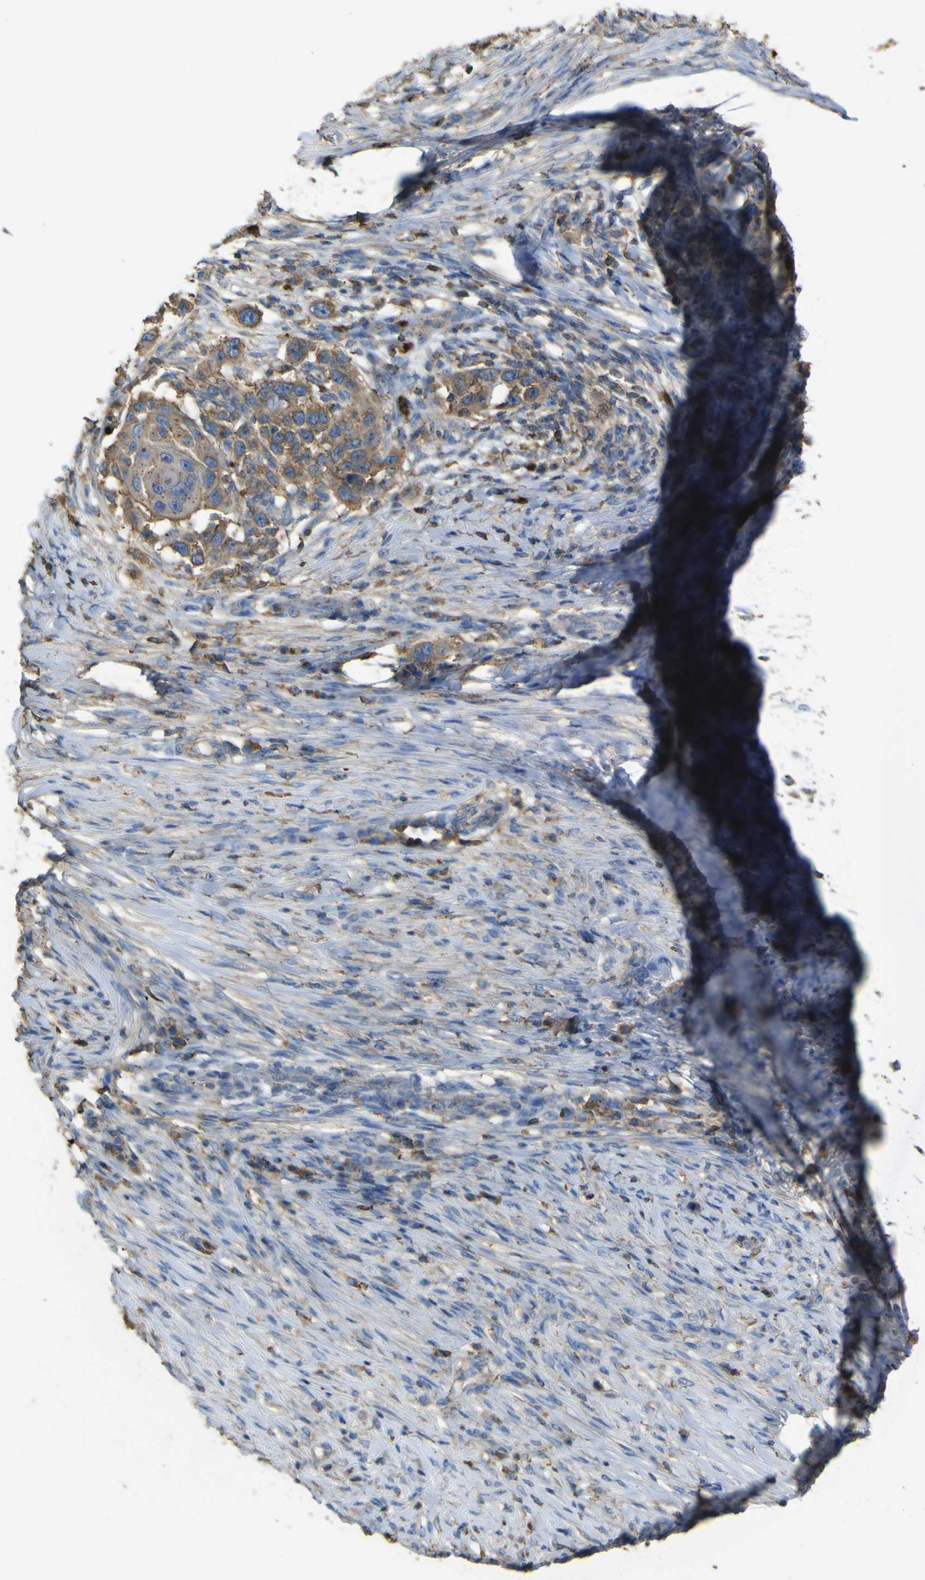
{"staining": {"intensity": "strong", "quantity": ">75%", "location": "cytoplasmic/membranous"}, "tissue": "skin cancer", "cell_type": "Tumor cells", "image_type": "cancer", "snomed": [{"axis": "morphology", "description": "Squamous cell carcinoma, NOS"}, {"axis": "topography", "description": "Skin"}], "caption": "Strong cytoplasmic/membranous positivity for a protein is identified in approximately >75% of tumor cells of squamous cell carcinoma (skin) using IHC.", "gene": "ACSL3", "patient": {"sex": "female", "age": 44}}